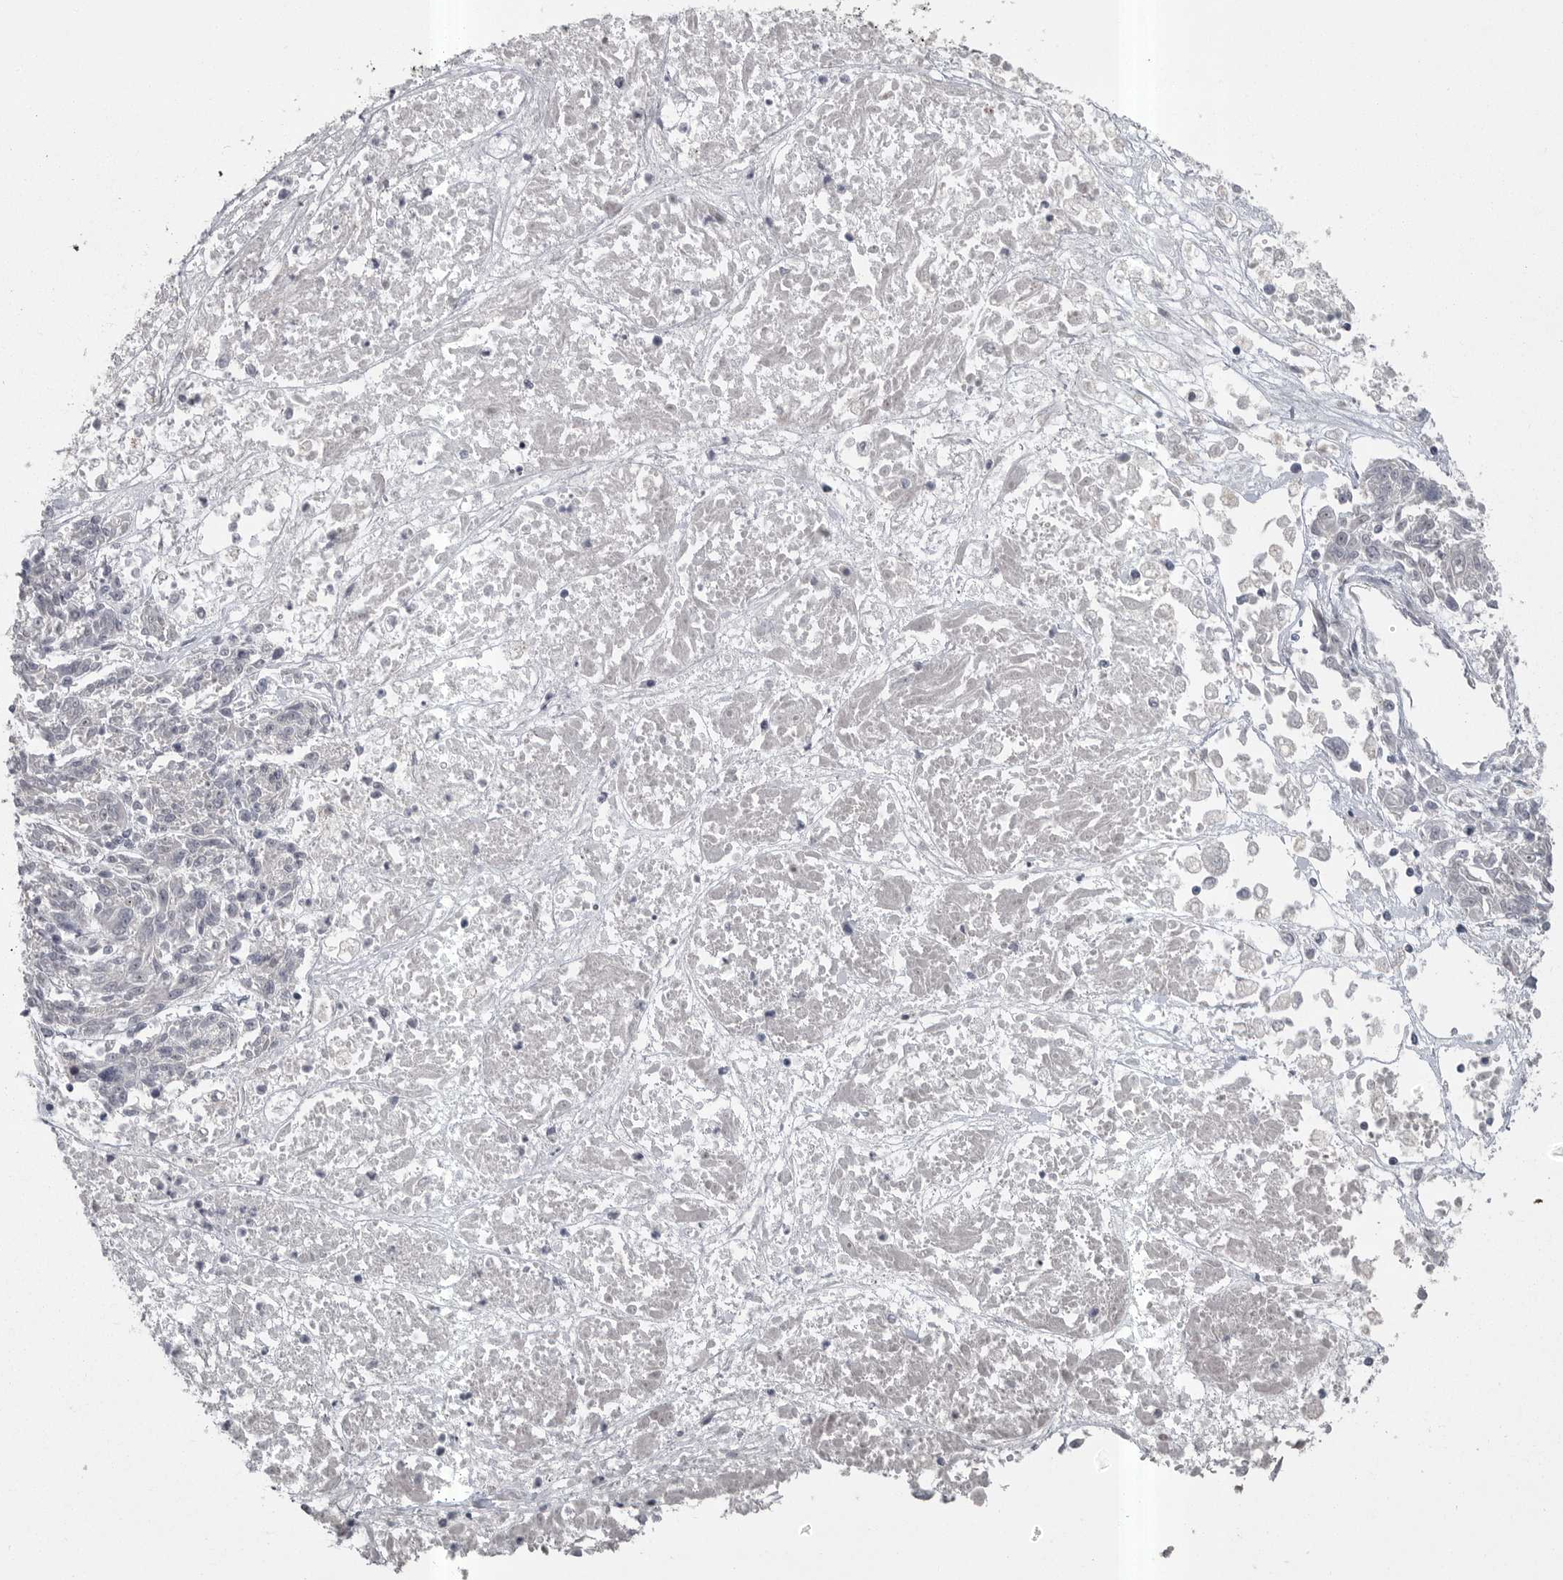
{"staining": {"intensity": "negative", "quantity": "none", "location": "none"}, "tissue": "melanoma", "cell_type": "Tumor cells", "image_type": "cancer", "snomed": [{"axis": "morphology", "description": "Malignant melanoma, NOS"}, {"axis": "topography", "description": "Skin"}], "caption": "Tumor cells show no significant protein staining in melanoma. The staining is performed using DAB brown chromogen with nuclei counter-stained in using hematoxylin.", "gene": "PHF13", "patient": {"sex": "male", "age": 53}}